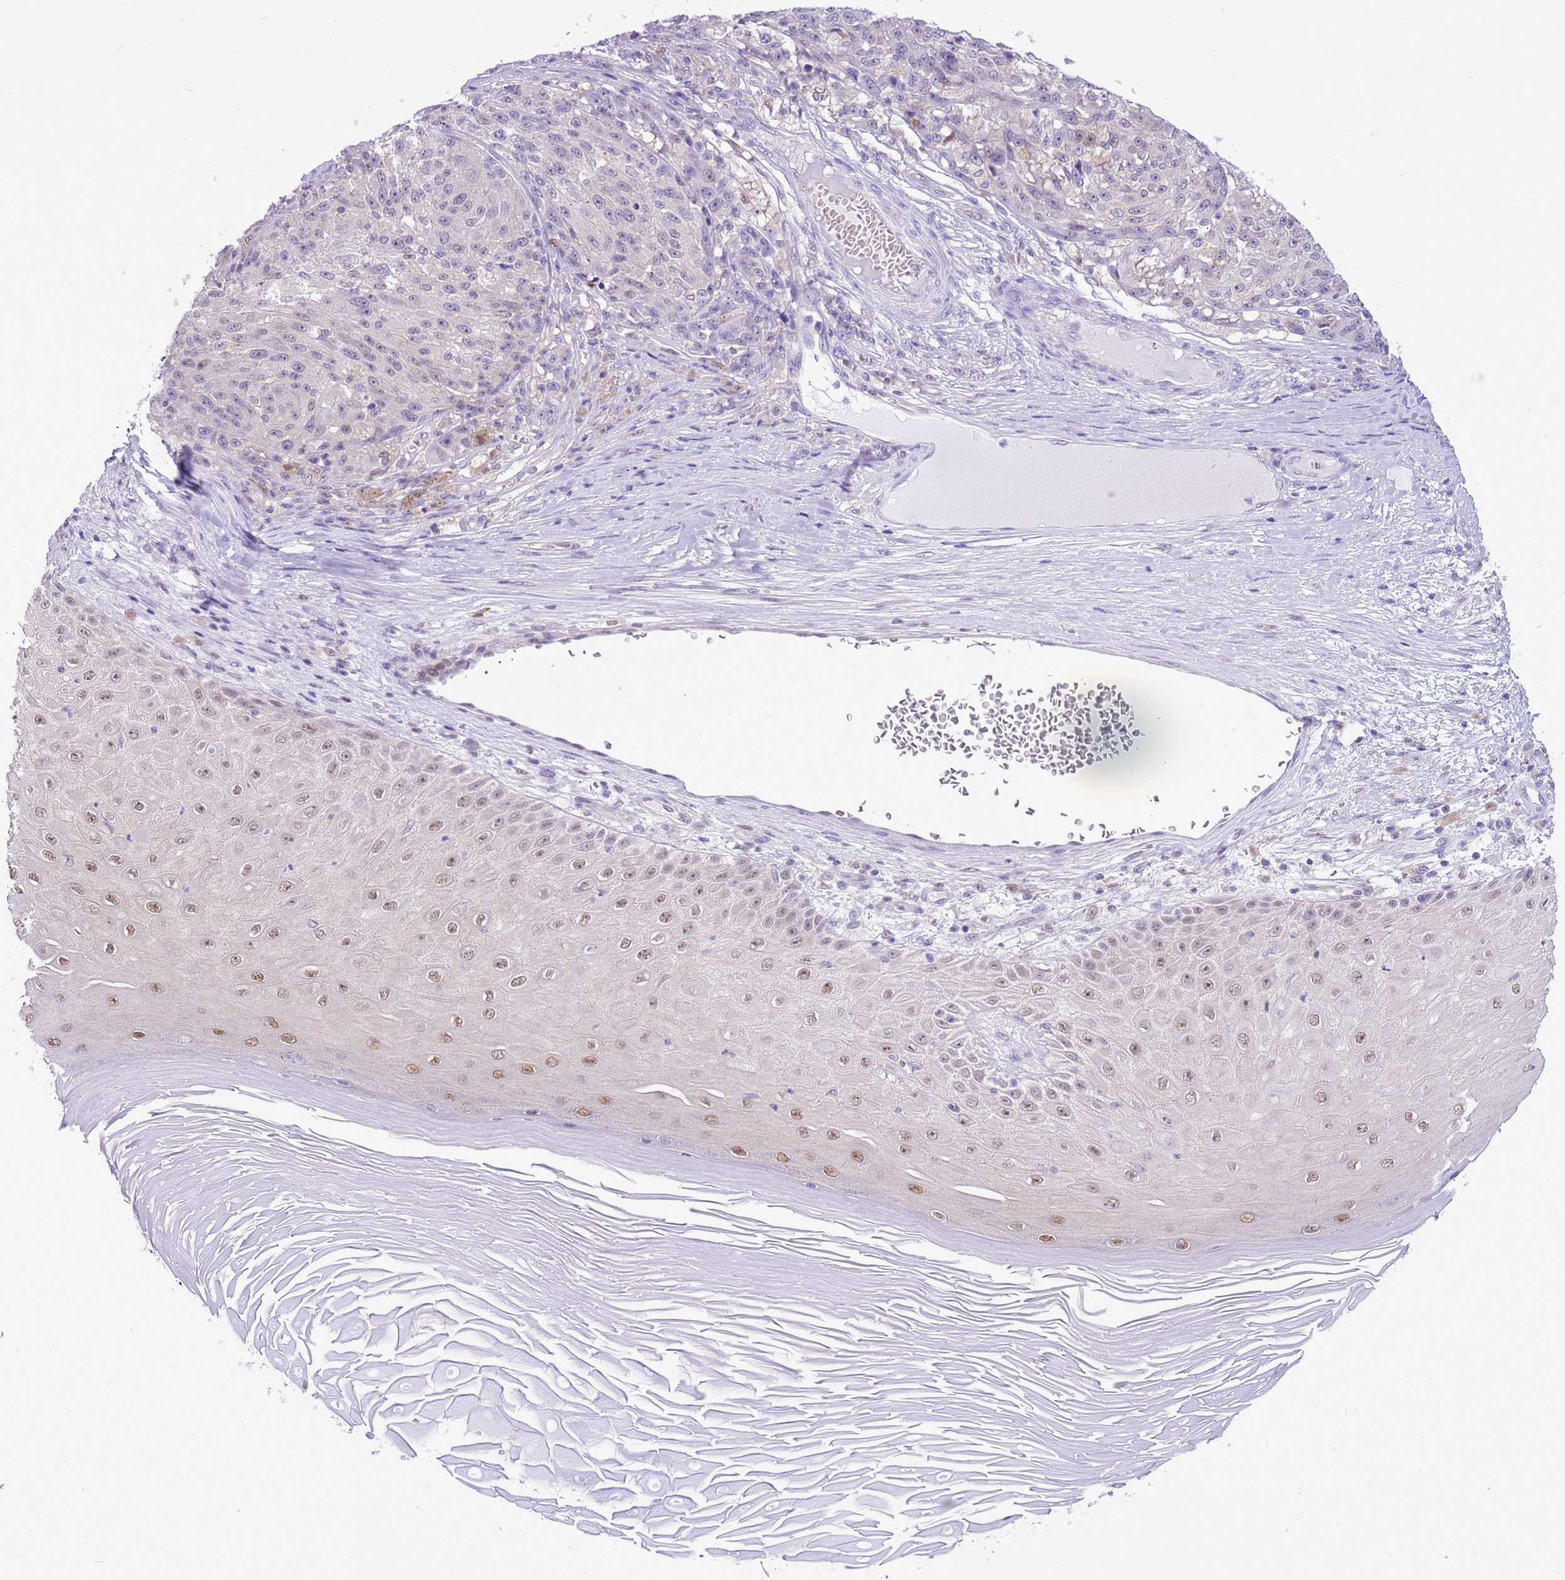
{"staining": {"intensity": "negative", "quantity": "none", "location": "none"}, "tissue": "melanoma", "cell_type": "Tumor cells", "image_type": "cancer", "snomed": [{"axis": "morphology", "description": "Malignant melanoma, NOS"}, {"axis": "topography", "description": "Skin"}], "caption": "DAB immunohistochemical staining of melanoma shows no significant positivity in tumor cells. (Stains: DAB immunohistochemistry (IHC) with hematoxylin counter stain, Microscopy: brightfield microscopy at high magnification).", "gene": "DDI2", "patient": {"sex": "male", "age": 53}}